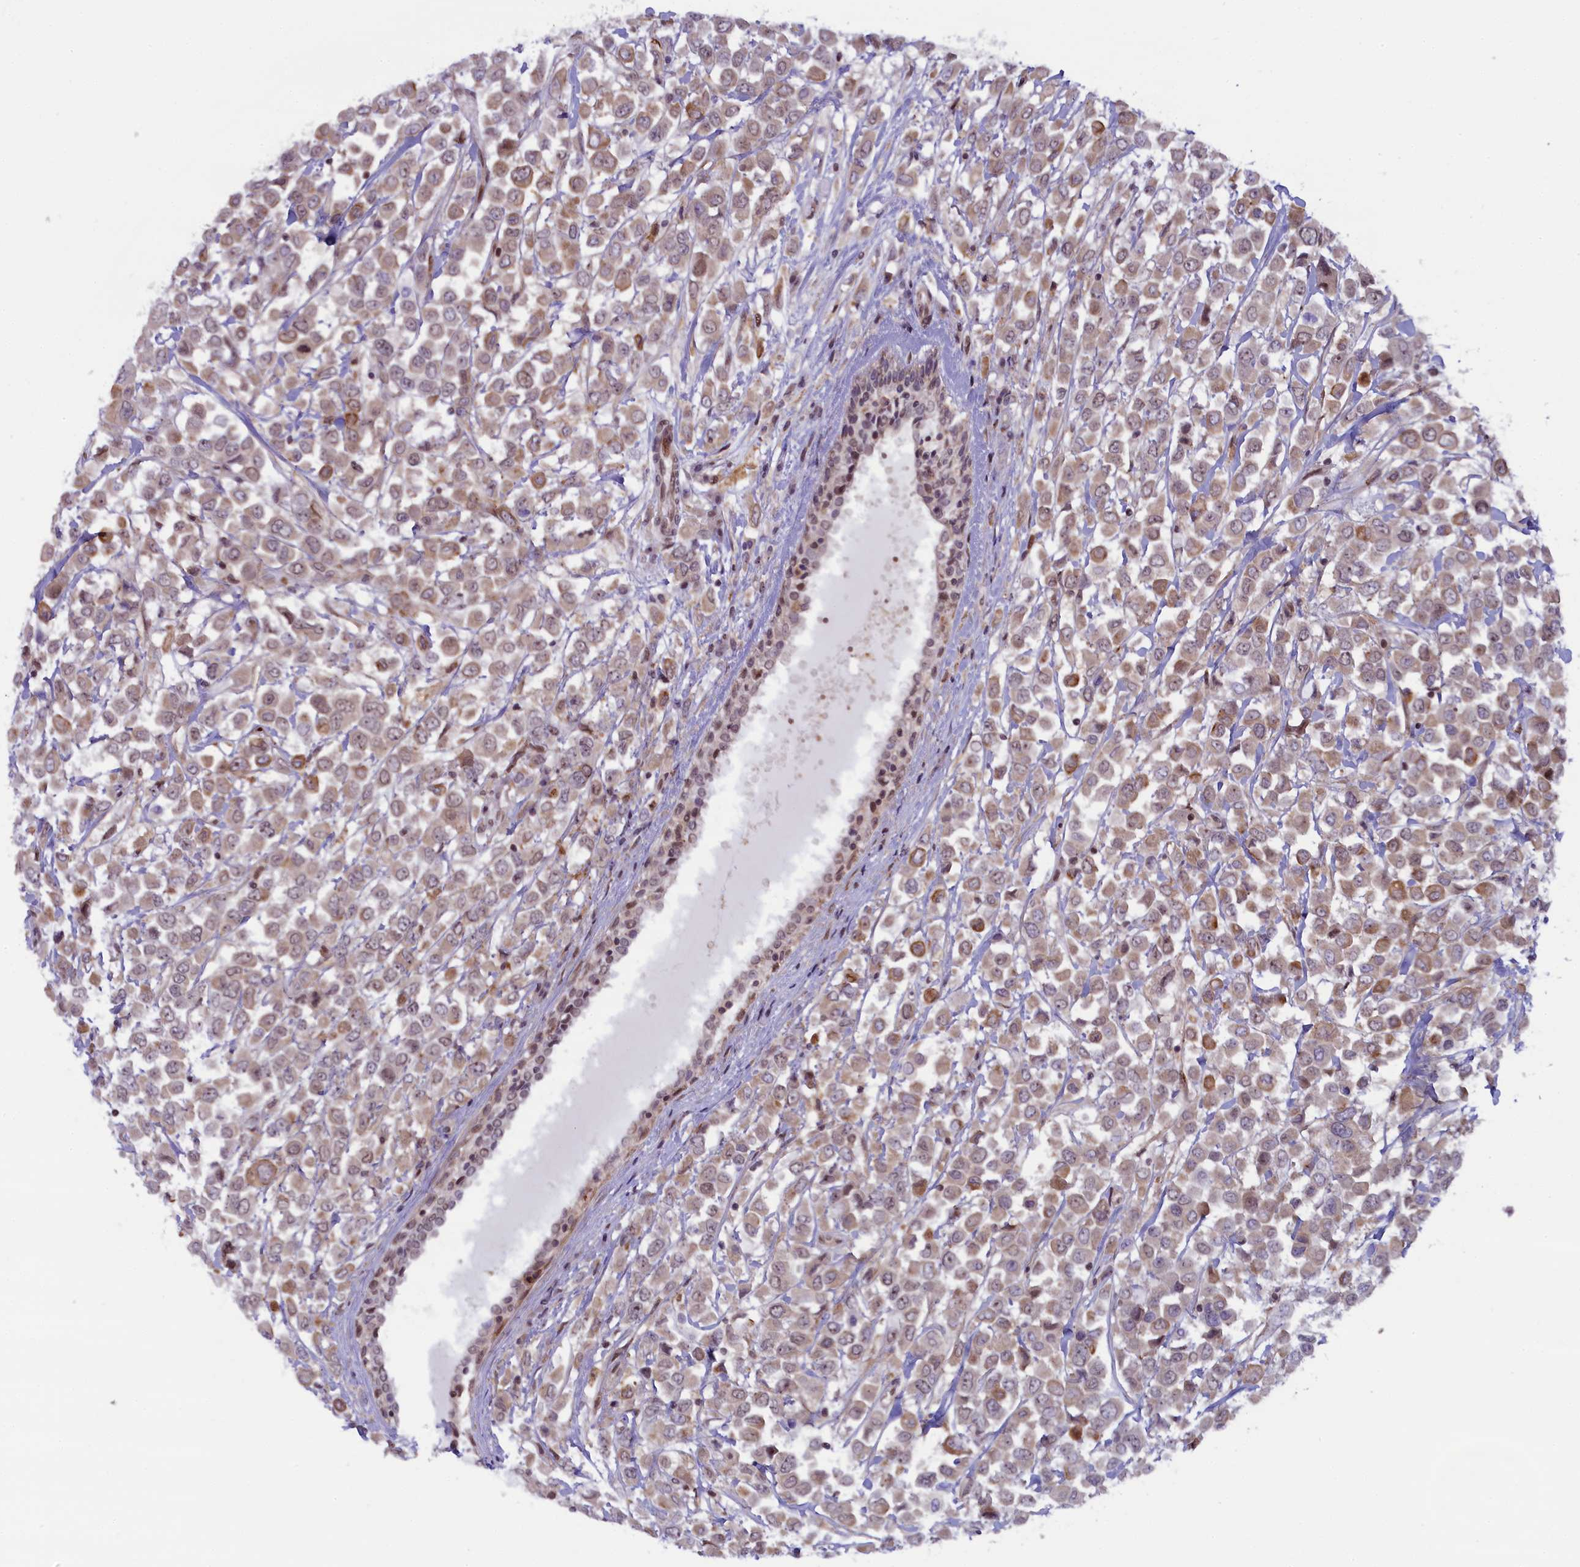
{"staining": {"intensity": "moderate", "quantity": ">75%", "location": "cytoplasmic/membranous"}, "tissue": "breast cancer", "cell_type": "Tumor cells", "image_type": "cancer", "snomed": [{"axis": "morphology", "description": "Duct carcinoma"}, {"axis": "topography", "description": "Breast"}], "caption": "Breast cancer (infiltrating ductal carcinoma) stained with DAB IHC exhibits medium levels of moderate cytoplasmic/membranous positivity in approximately >75% of tumor cells. Ihc stains the protein of interest in brown and the nuclei are stained blue.", "gene": "FCHO1", "patient": {"sex": "female", "age": 61}}